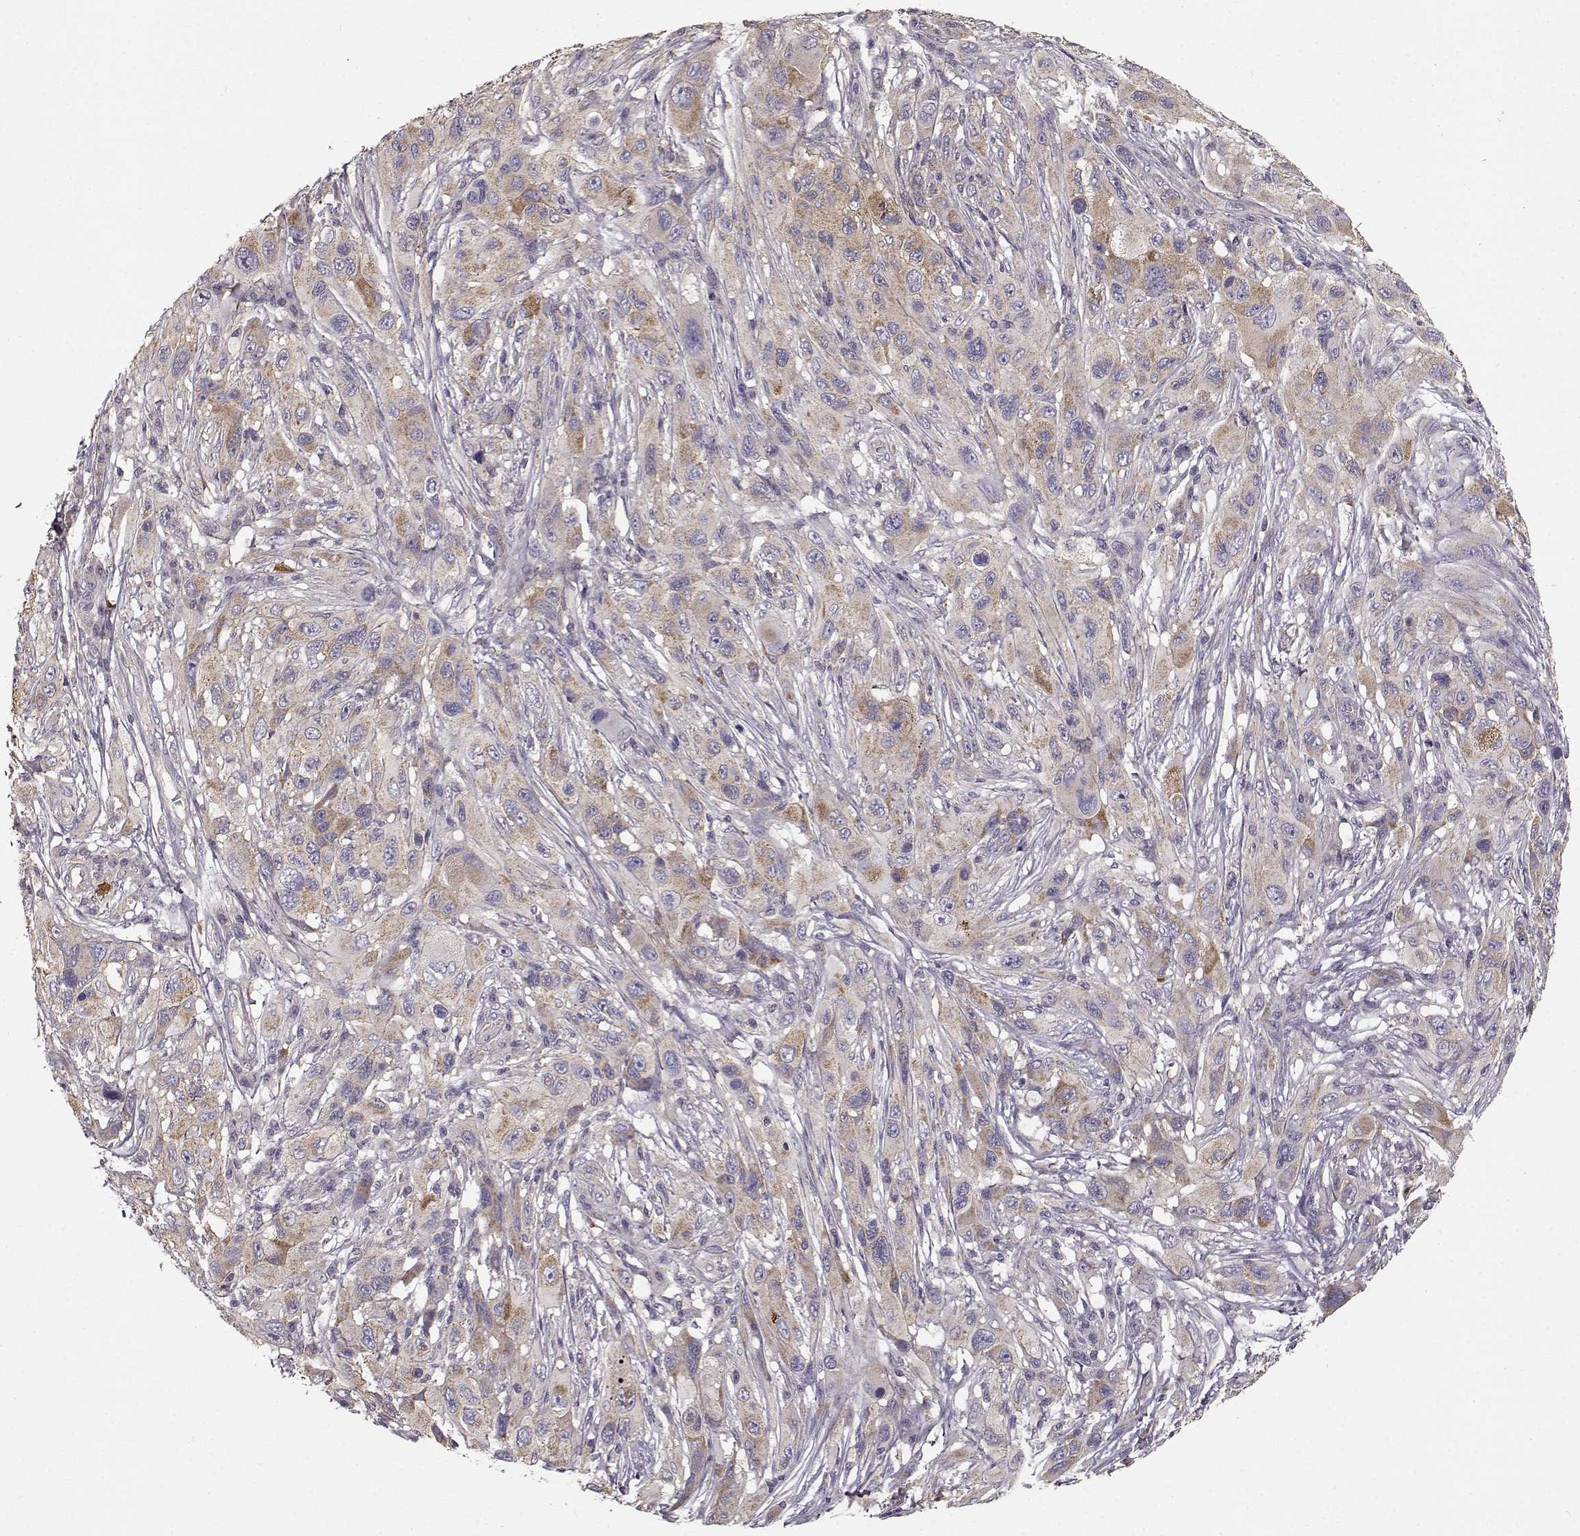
{"staining": {"intensity": "moderate", "quantity": "<25%", "location": "cytoplasmic/membranous"}, "tissue": "melanoma", "cell_type": "Tumor cells", "image_type": "cancer", "snomed": [{"axis": "morphology", "description": "Malignant melanoma, NOS"}, {"axis": "topography", "description": "Skin"}], "caption": "Protein staining shows moderate cytoplasmic/membranous staining in about <25% of tumor cells in malignant melanoma.", "gene": "ERBB3", "patient": {"sex": "male", "age": 53}}